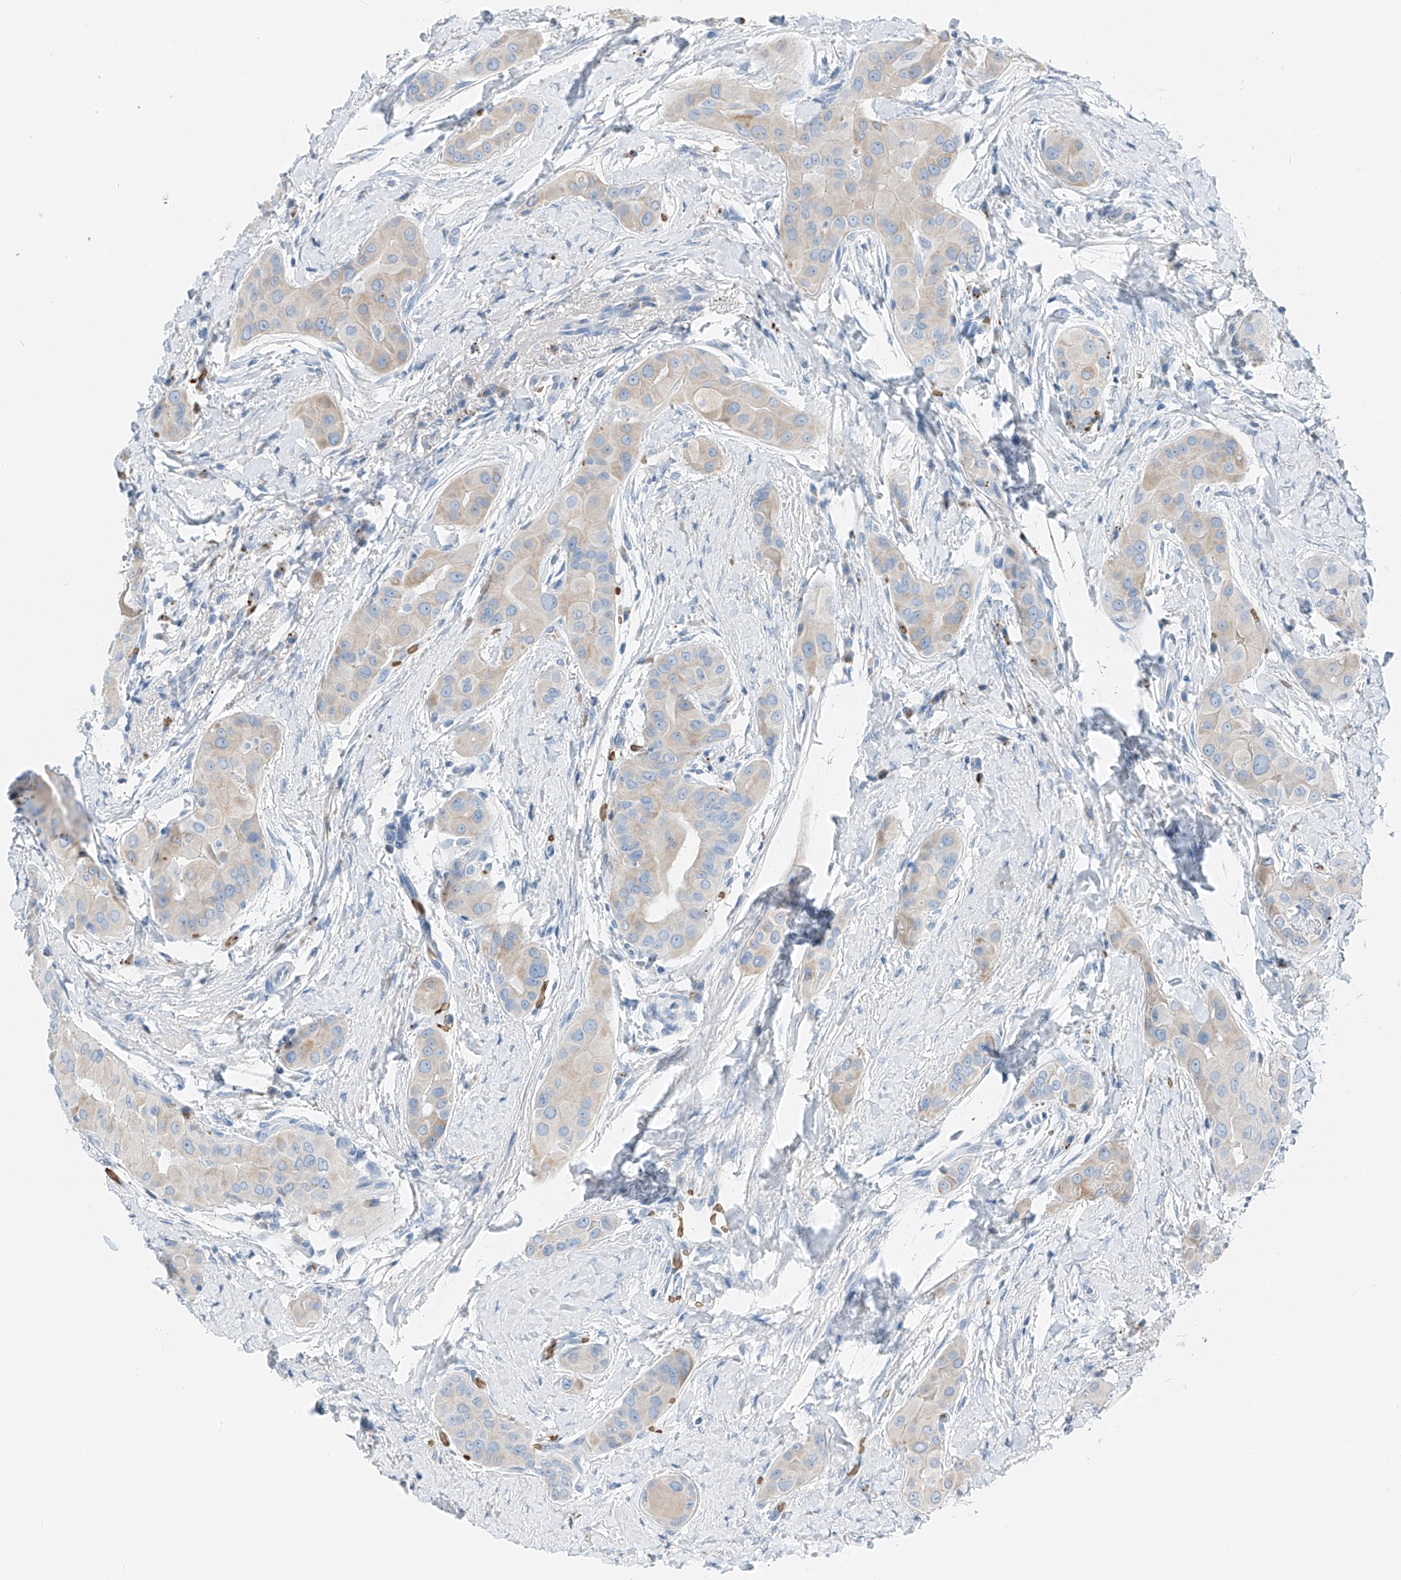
{"staining": {"intensity": "negative", "quantity": "none", "location": "none"}, "tissue": "thyroid cancer", "cell_type": "Tumor cells", "image_type": "cancer", "snomed": [{"axis": "morphology", "description": "Papillary adenocarcinoma, NOS"}, {"axis": "topography", "description": "Thyroid gland"}], "caption": "Immunohistochemistry photomicrograph of thyroid cancer (papillary adenocarcinoma) stained for a protein (brown), which reveals no positivity in tumor cells.", "gene": "PRSS23", "patient": {"sex": "male", "age": 33}}